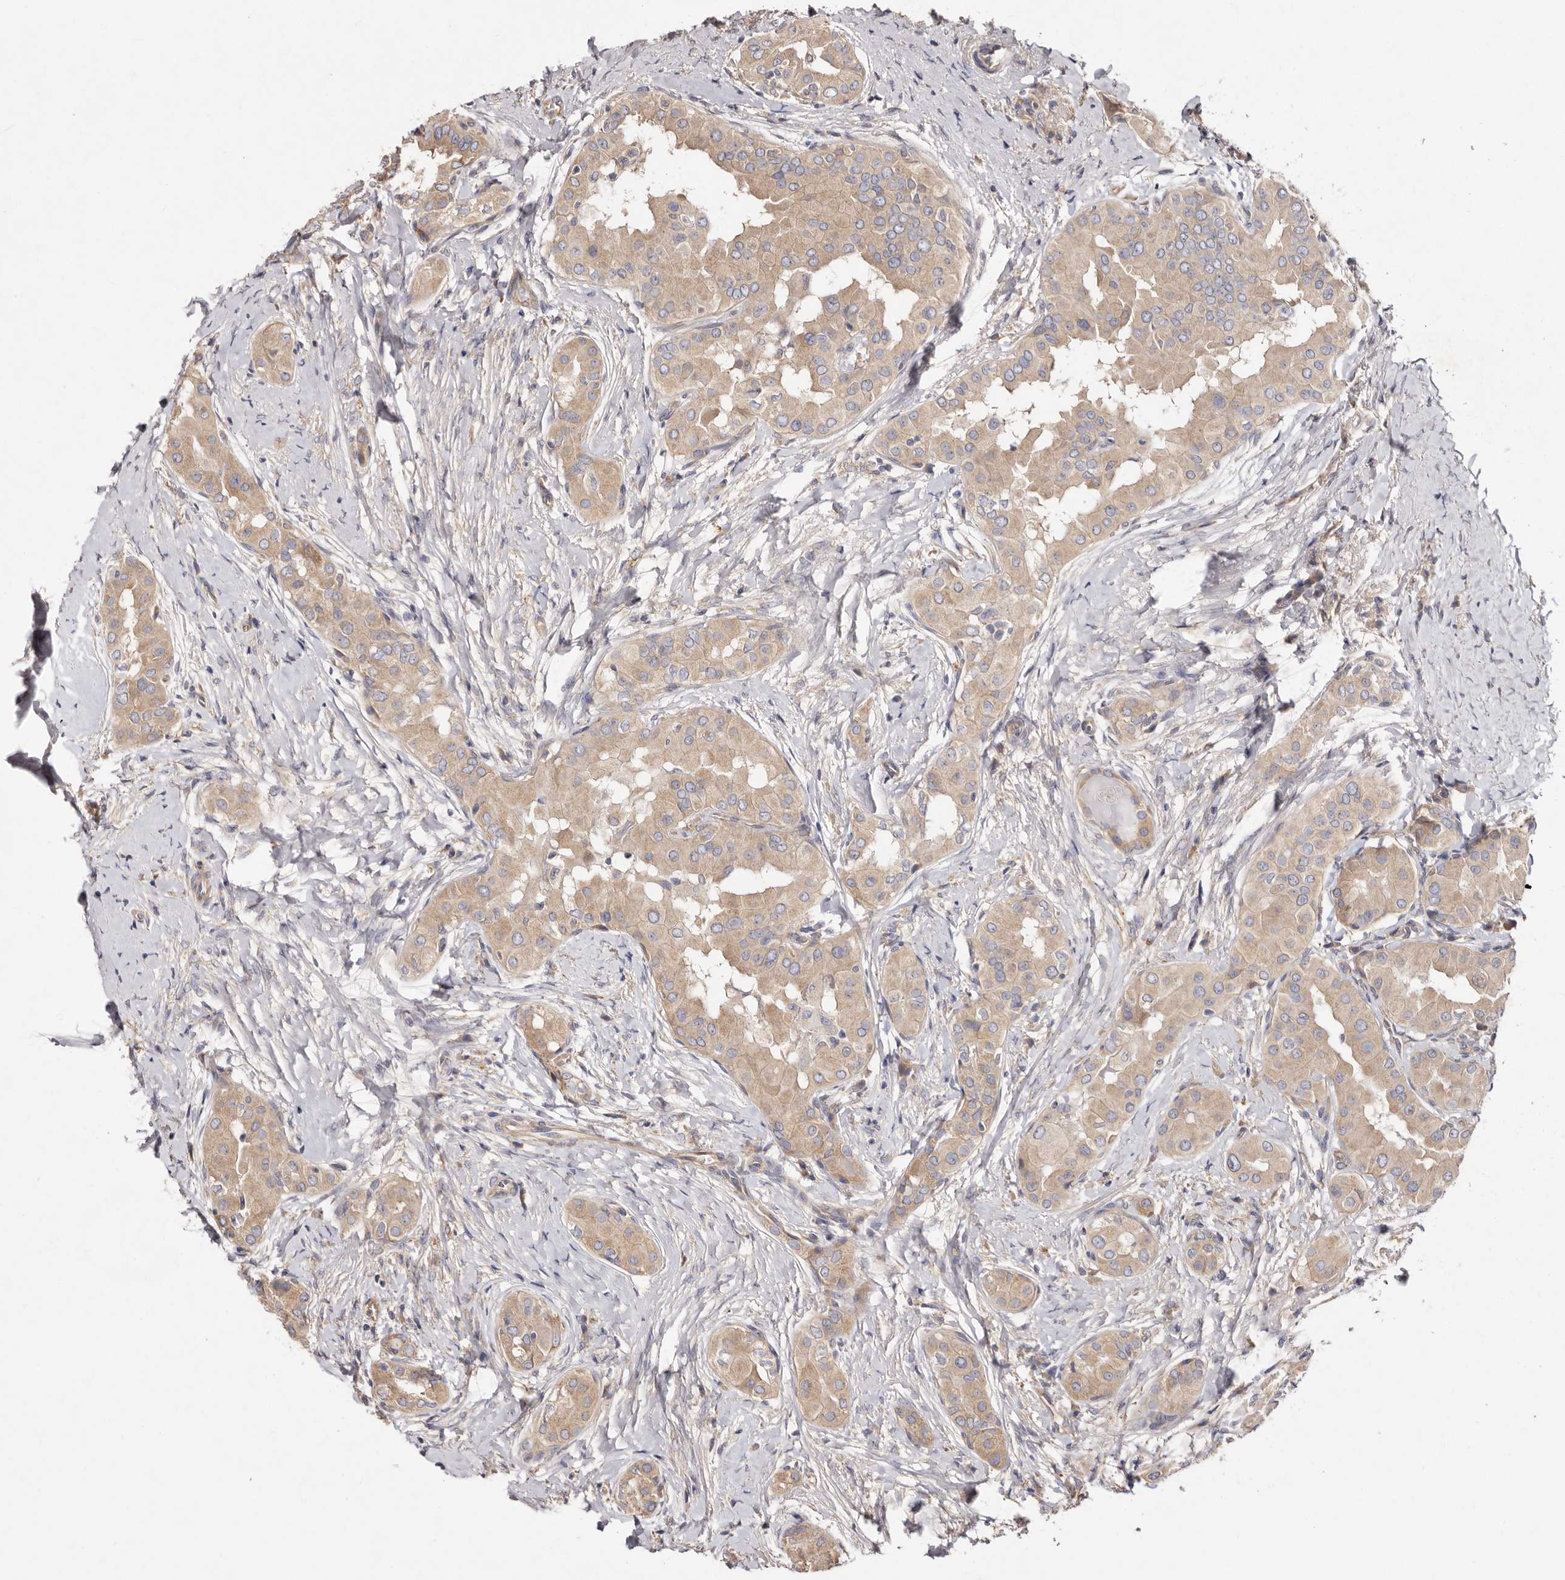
{"staining": {"intensity": "weak", "quantity": ">75%", "location": "cytoplasmic/membranous"}, "tissue": "thyroid cancer", "cell_type": "Tumor cells", "image_type": "cancer", "snomed": [{"axis": "morphology", "description": "Papillary adenocarcinoma, NOS"}, {"axis": "topography", "description": "Thyroid gland"}], "caption": "Thyroid cancer was stained to show a protein in brown. There is low levels of weak cytoplasmic/membranous staining in approximately >75% of tumor cells. (IHC, brightfield microscopy, high magnification).", "gene": "FAM167B", "patient": {"sex": "male", "age": 33}}